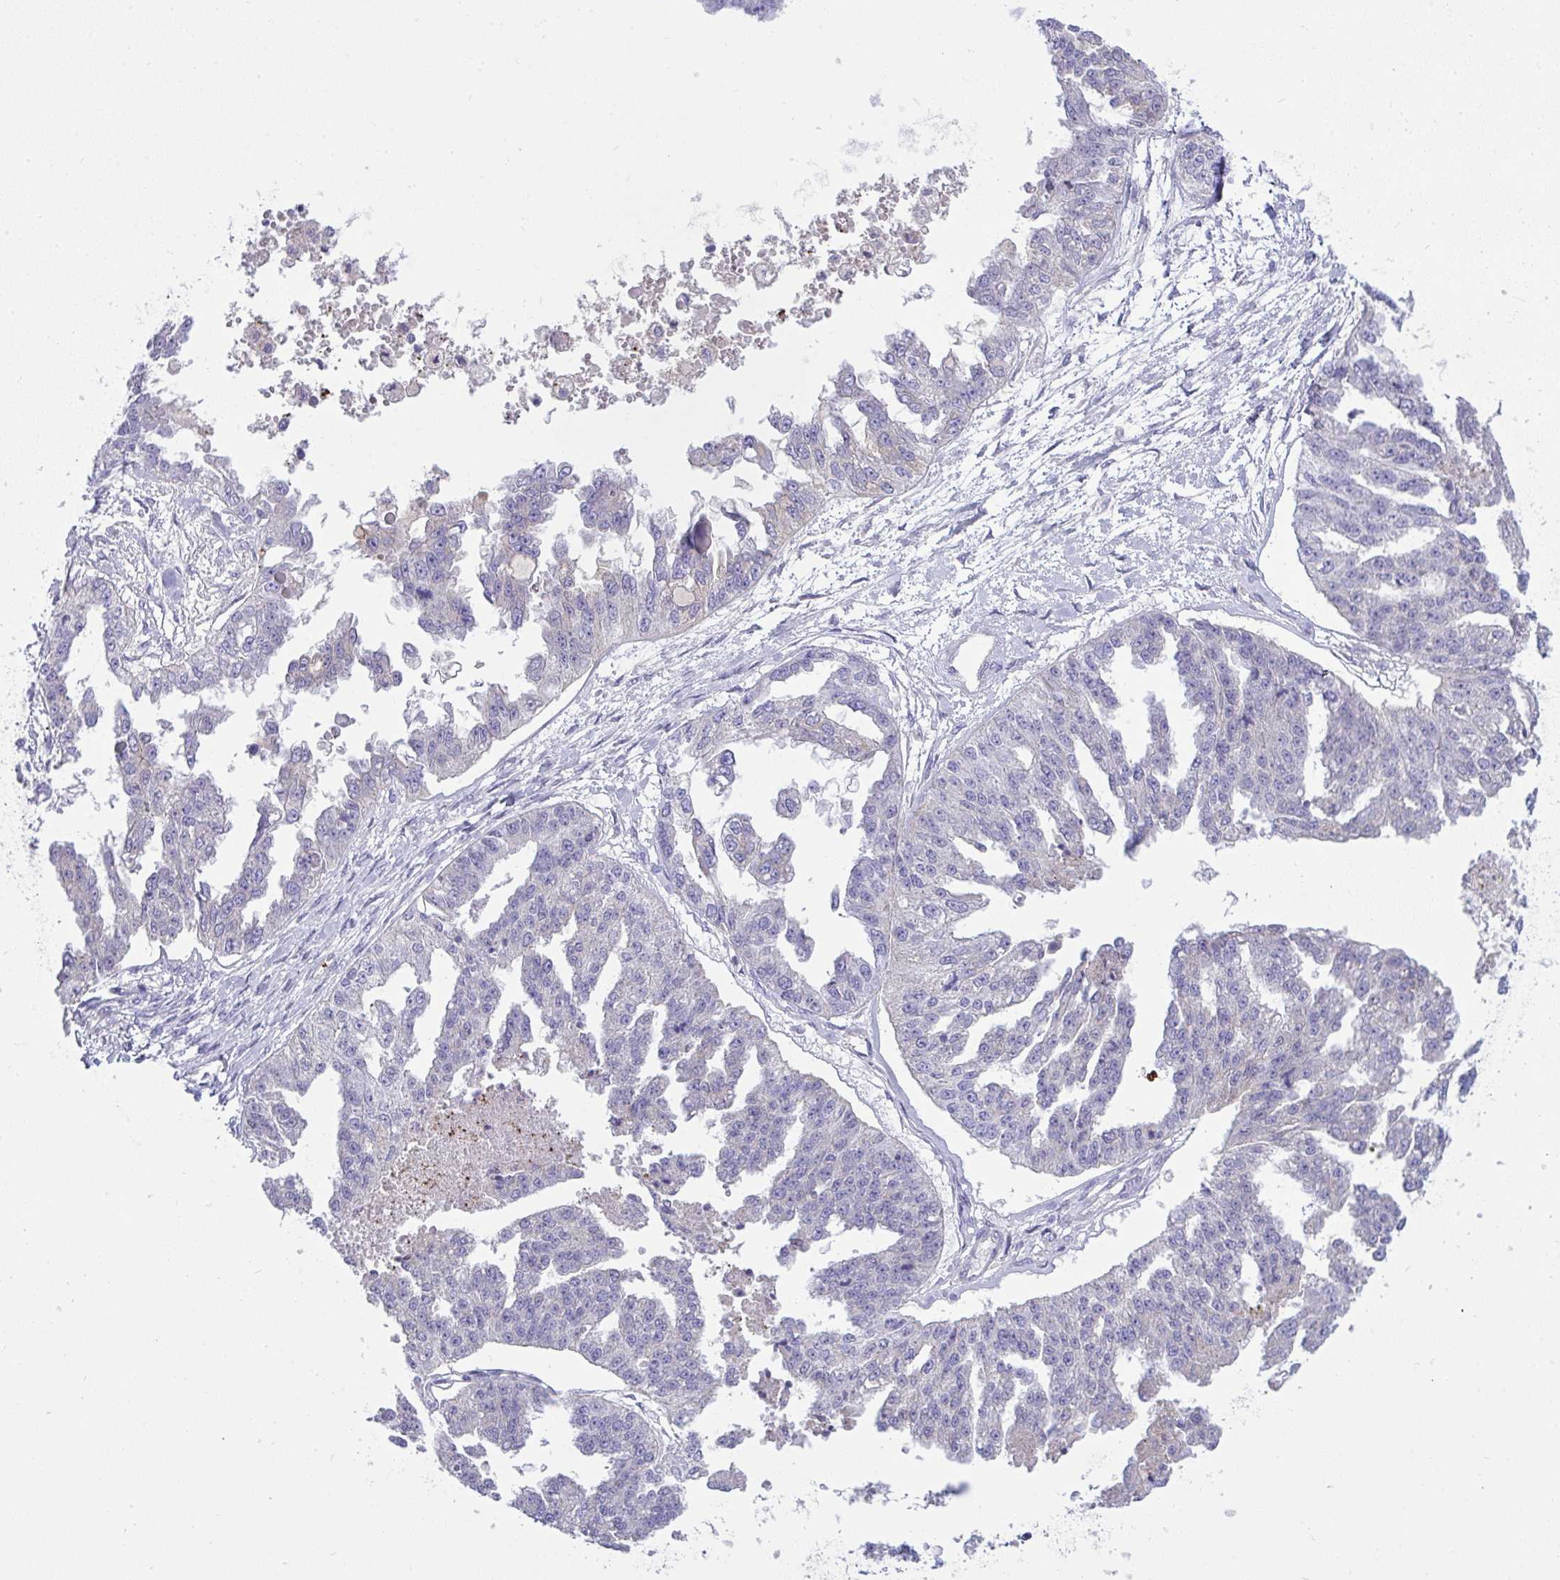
{"staining": {"intensity": "negative", "quantity": "none", "location": "none"}, "tissue": "ovarian cancer", "cell_type": "Tumor cells", "image_type": "cancer", "snomed": [{"axis": "morphology", "description": "Cystadenocarcinoma, serous, NOS"}, {"axis": "topography", "description": "Ovary"}], "caption": "Tumor cells are negative for protein expression in human serous cystadenocarcinoma (ovarian). (Brightfield microscopy of DAB (3,3'-diaminobenzidine) immunohistochemistry at high magnification).", "gene": "PLA2G12B", "patient": {"sex": "female", "age": 58}}